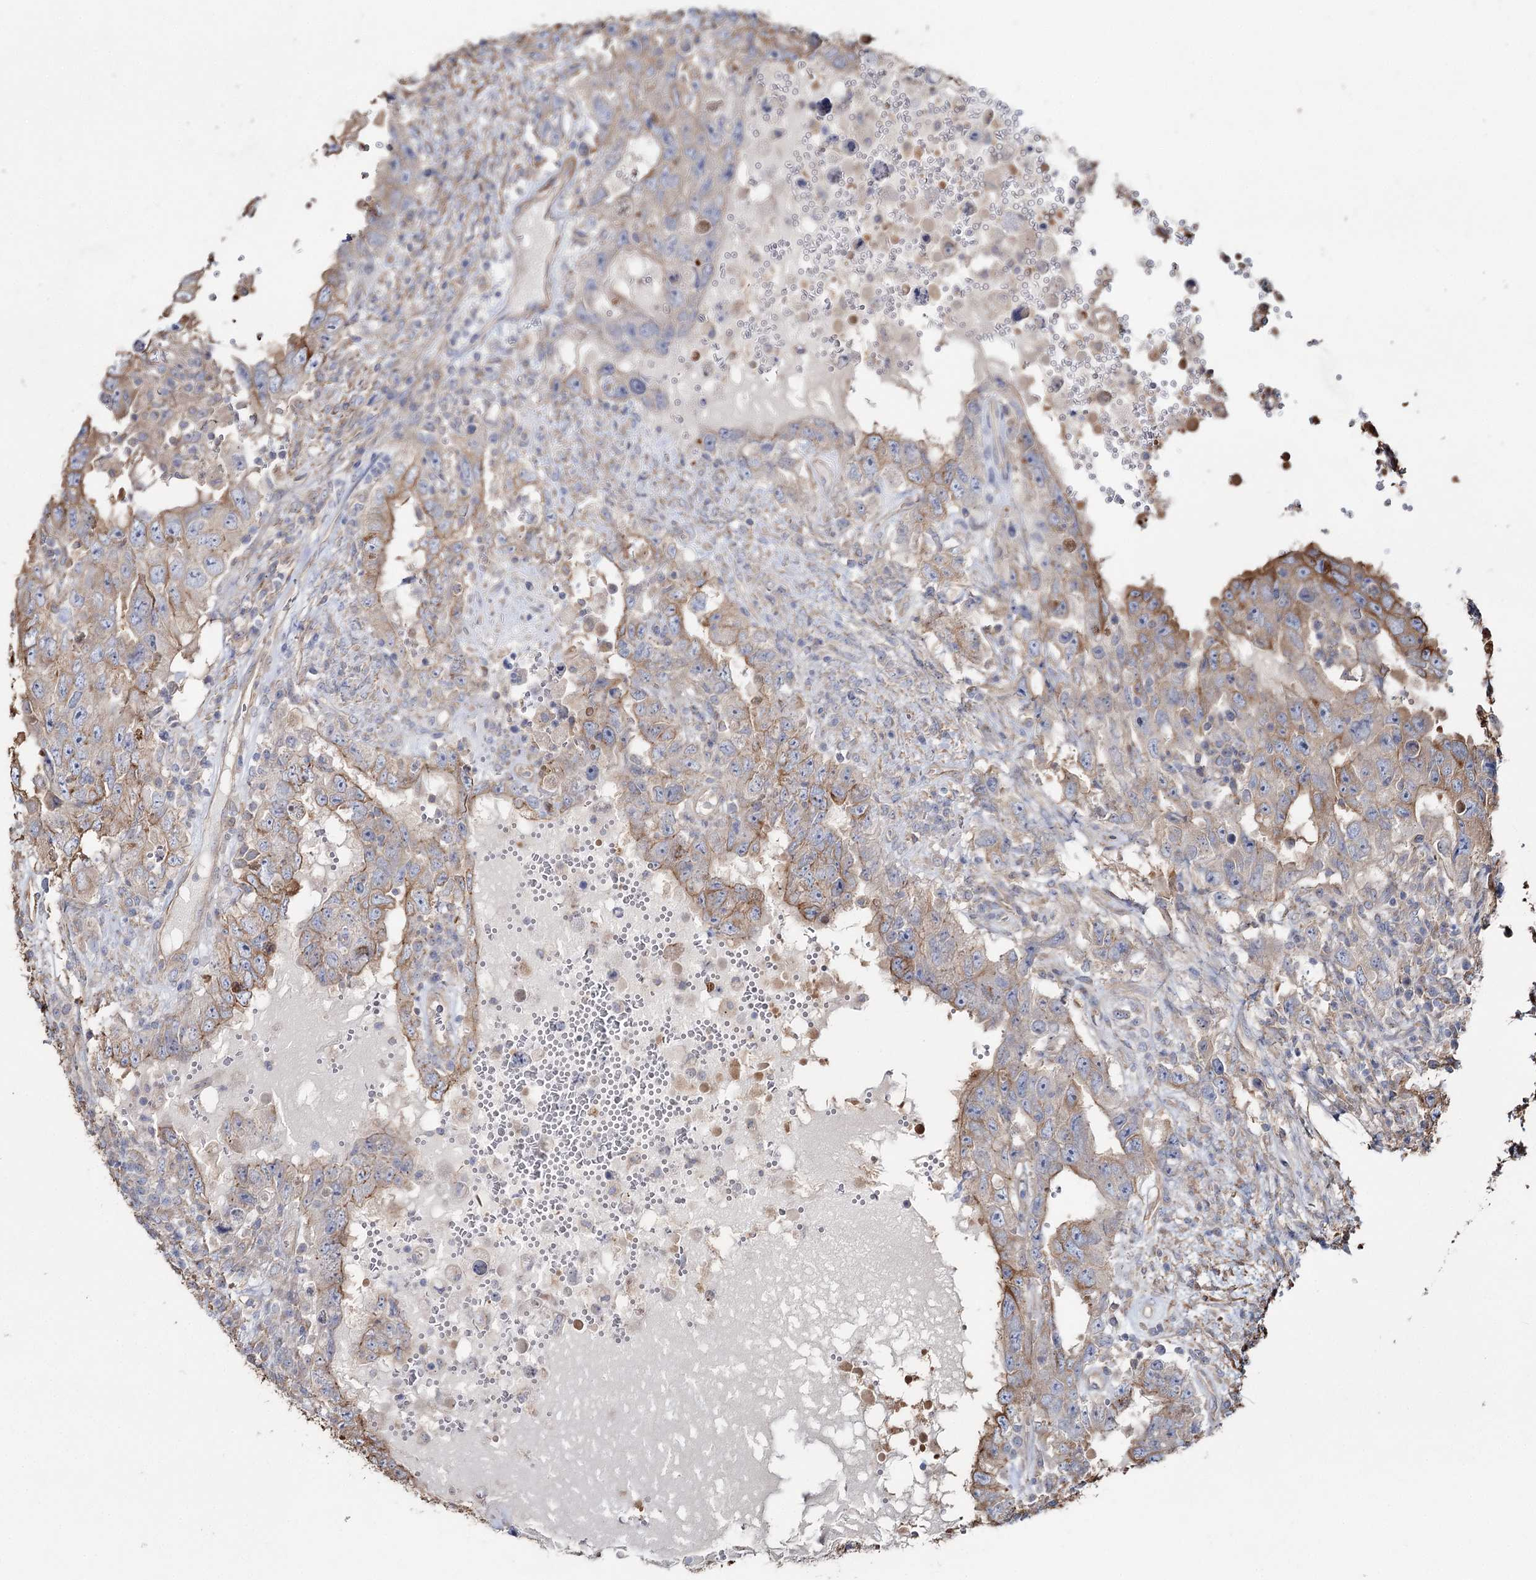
{"staining": {"intensity": "weak", "quantity": "25%-75%", "location": "cytoplasmic/membranous"}, "tissue": "testis cancer", "cell_type": "Tumor cells", "image_type": "cancer", "snomed": [{"axis": "morphology", "description": "Carcinoma, Embryonal, NOS"}, {"axis": "topography", "description": "Testis"}], "caption": "Immunohistochemistry of embryonal carcinoma (testis) displays low levels of weak cytoplasmic/membranous expression in about 25%-75% of tumor cells. (brown staining indicates protein expression, while blue staining denotes nuclei).", "gene": "SUMF1", "patient": {"sex": "male", "age": 26}}